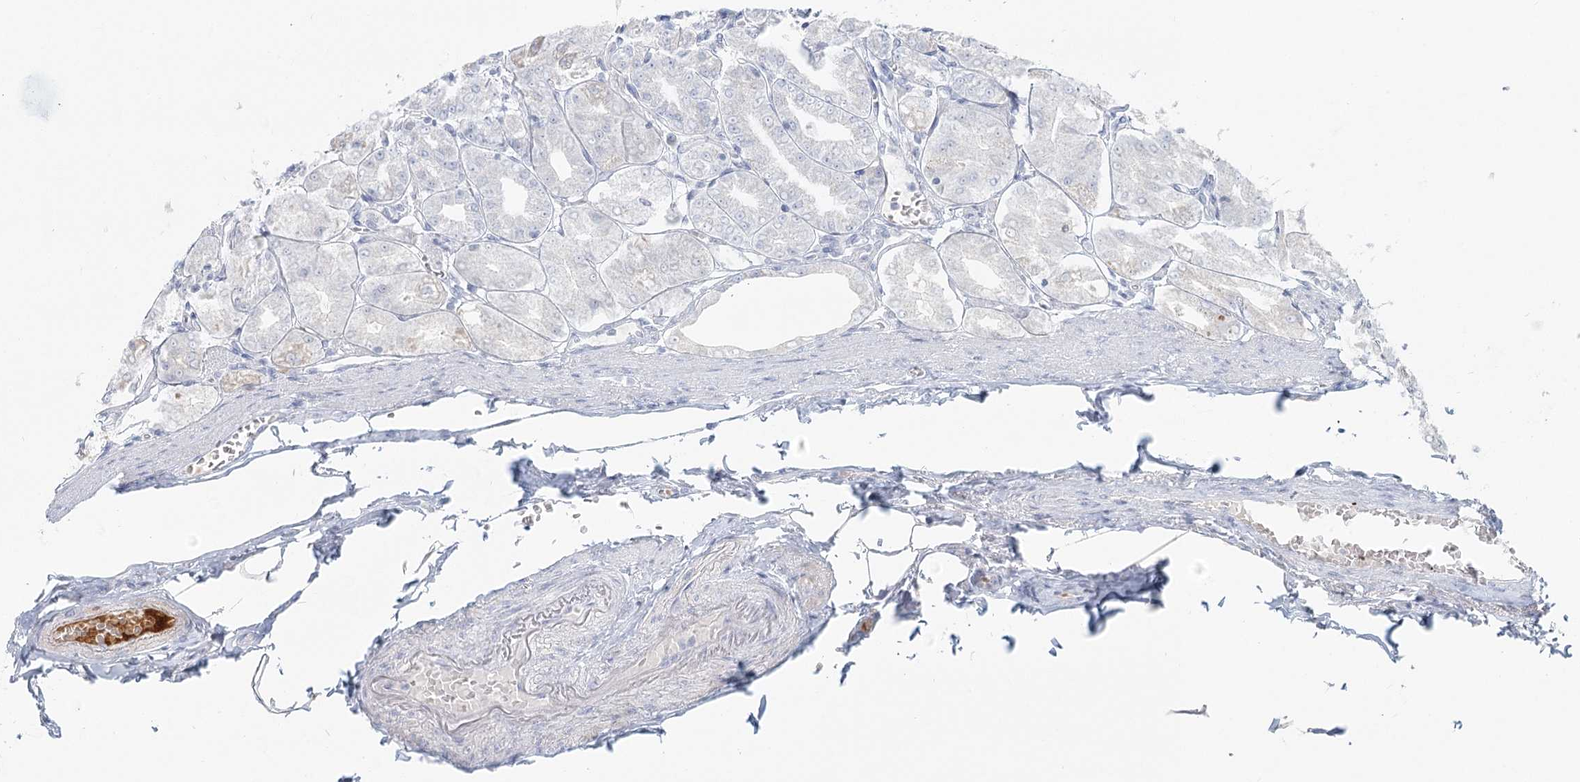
{"staining": {"intensity": "negative", "quantity": "none", "location": "none"}, "tissue": "stomach", "cell_type": "Glandular cells", "image_type": "normal", "snomed": [{"axis": "morphology", "description": "Normal tissue, NOS"}, {"axis": "topography", "description": "Stomach, lower"}], "caption": "DAB immunohistochemical staining of benign stomach reveals no significant positivity in glandular cells.", "gene": "DMGDH", "patient": {"sex": "male", "age": 71}}